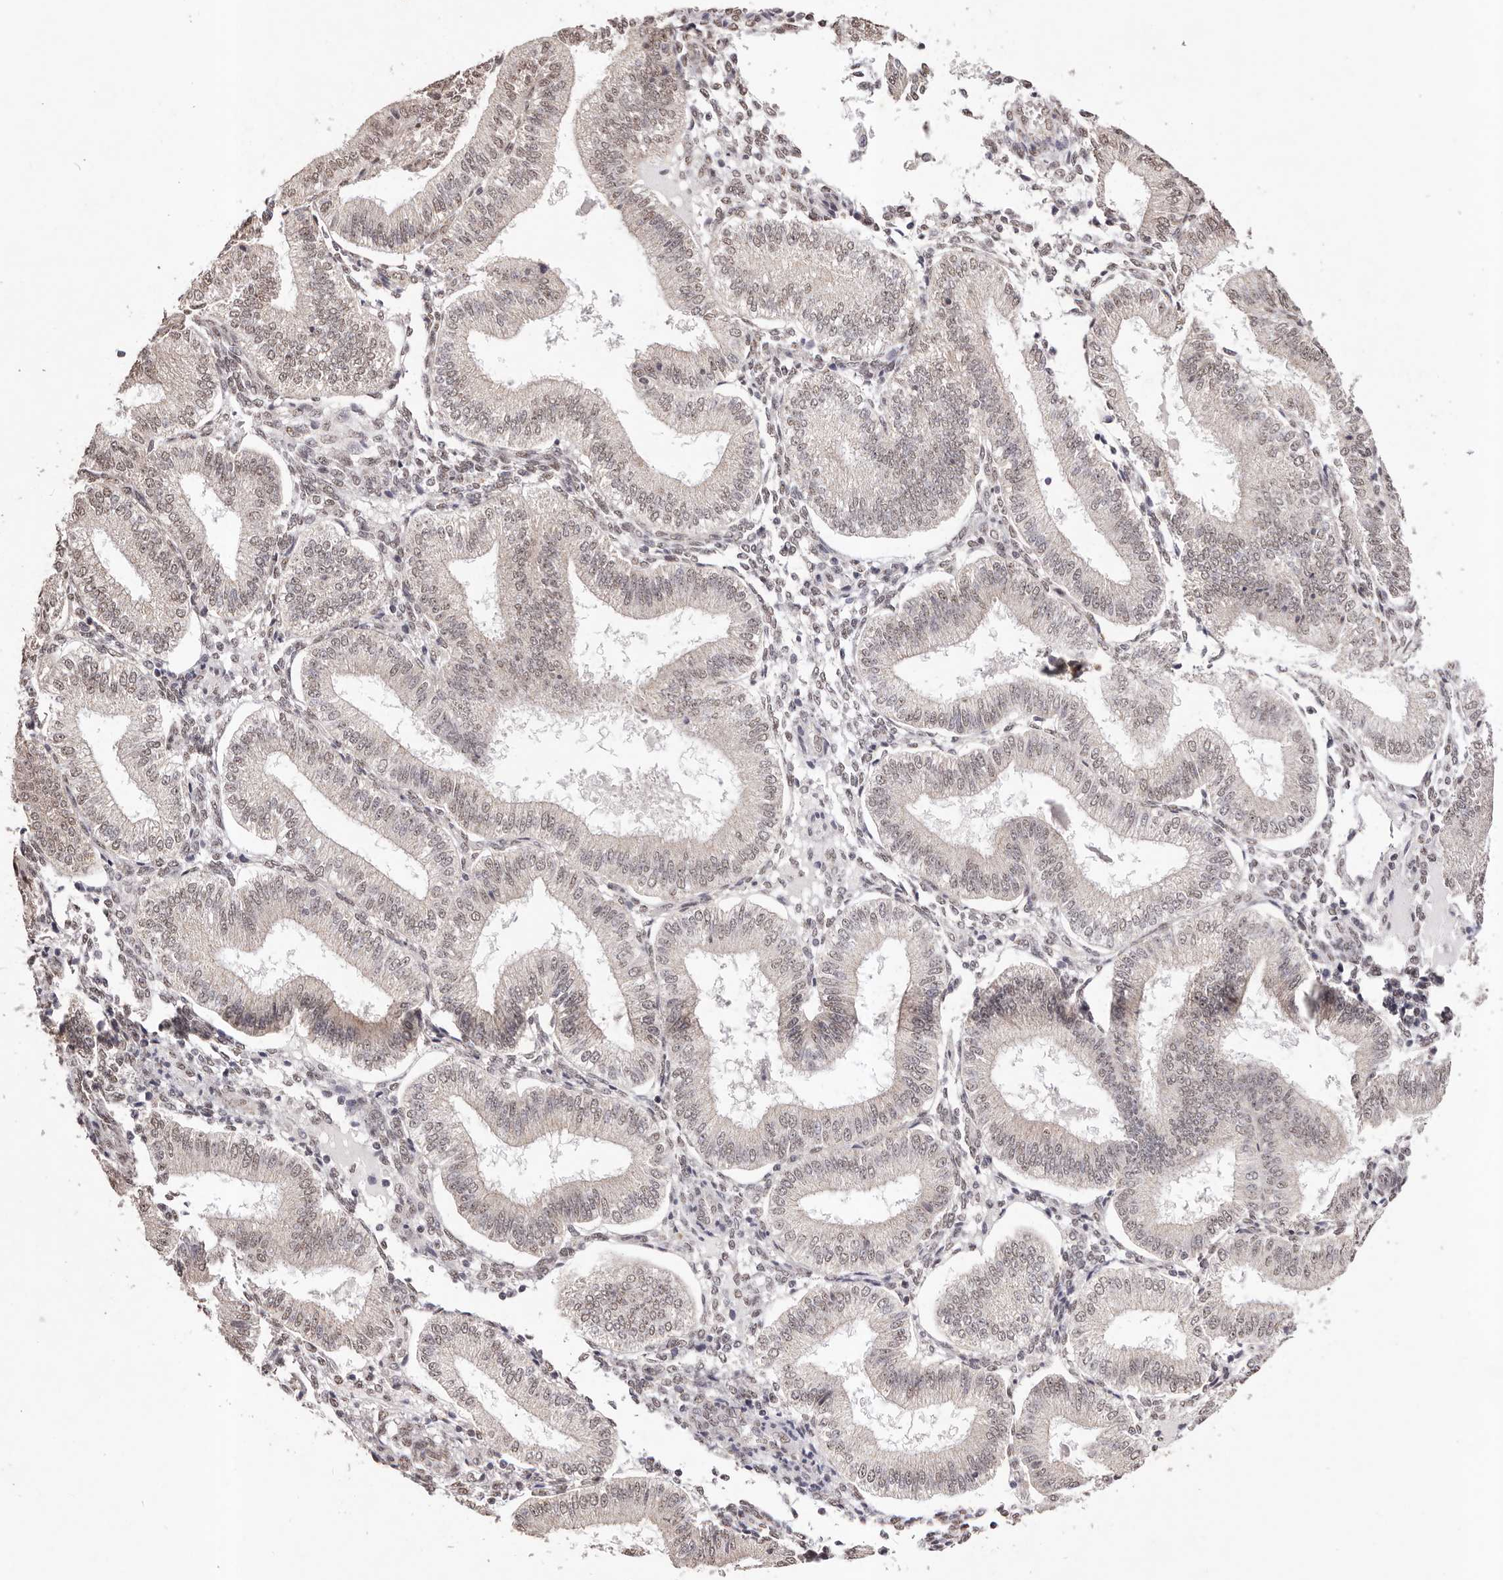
{"staining": {"intensity": "weak", "quantity": ">75%", "location": "nuclear"}, "tissue": "endometrium", "cell_type": "Cells in endometrial stroma", "image_type": "normal", "snomed": [{"axis": "morphology", "description": "Normal tissue, NOS"}, {"axis": "topography", "description": "Endometrium"}], "caption": "An image showing weak nuclear staining in about >75% of cells in endometrial stroma in unremarkable endometrium, as visualized by brown immunohistochemical staining.", "gene": "RPS6KA5", "patient": {"sex": "female", "age": 39}}